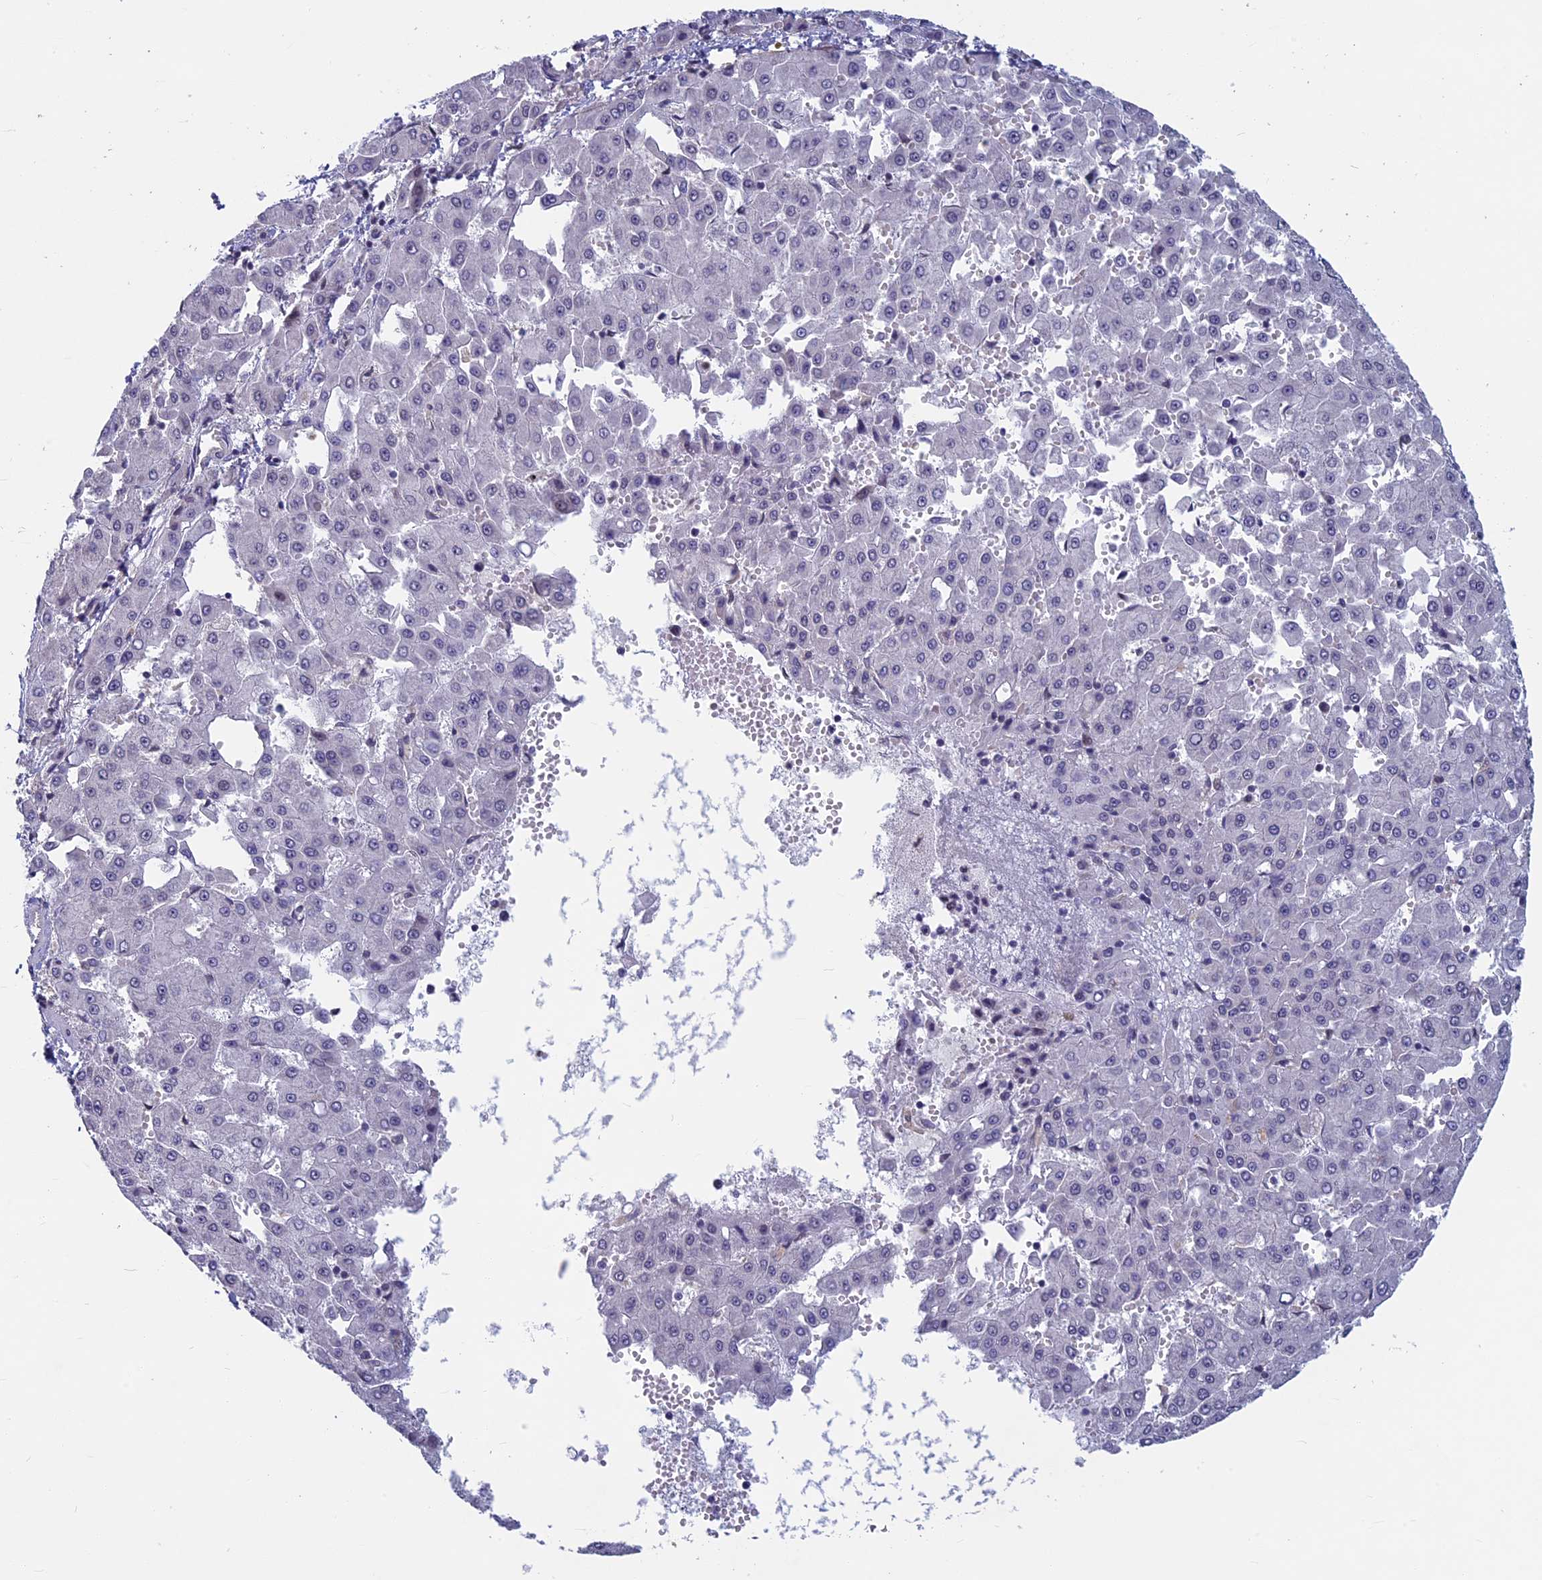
{"staining": {"intensity": "negative", "quantity": "none", "location": "none"}, "tissue": "liver cancer", "cell_type": "Tumor cells", "image_type": "cancer", "snomed": [{"axis": "morphology", "description": "Carcinoma, Hepatocellular, NOS"}, {"axis": "topography", "description": "Liver"}], "caption": "High magnification brightfield microscopy of hepatocellular carcinoma (liver) stained with DAB (brown) and counterstained with hematoxylin (blue): tumor cells show no significant staining.", "gene": "SPIRE1", "patient": {"sex": "male", "age": 47}}